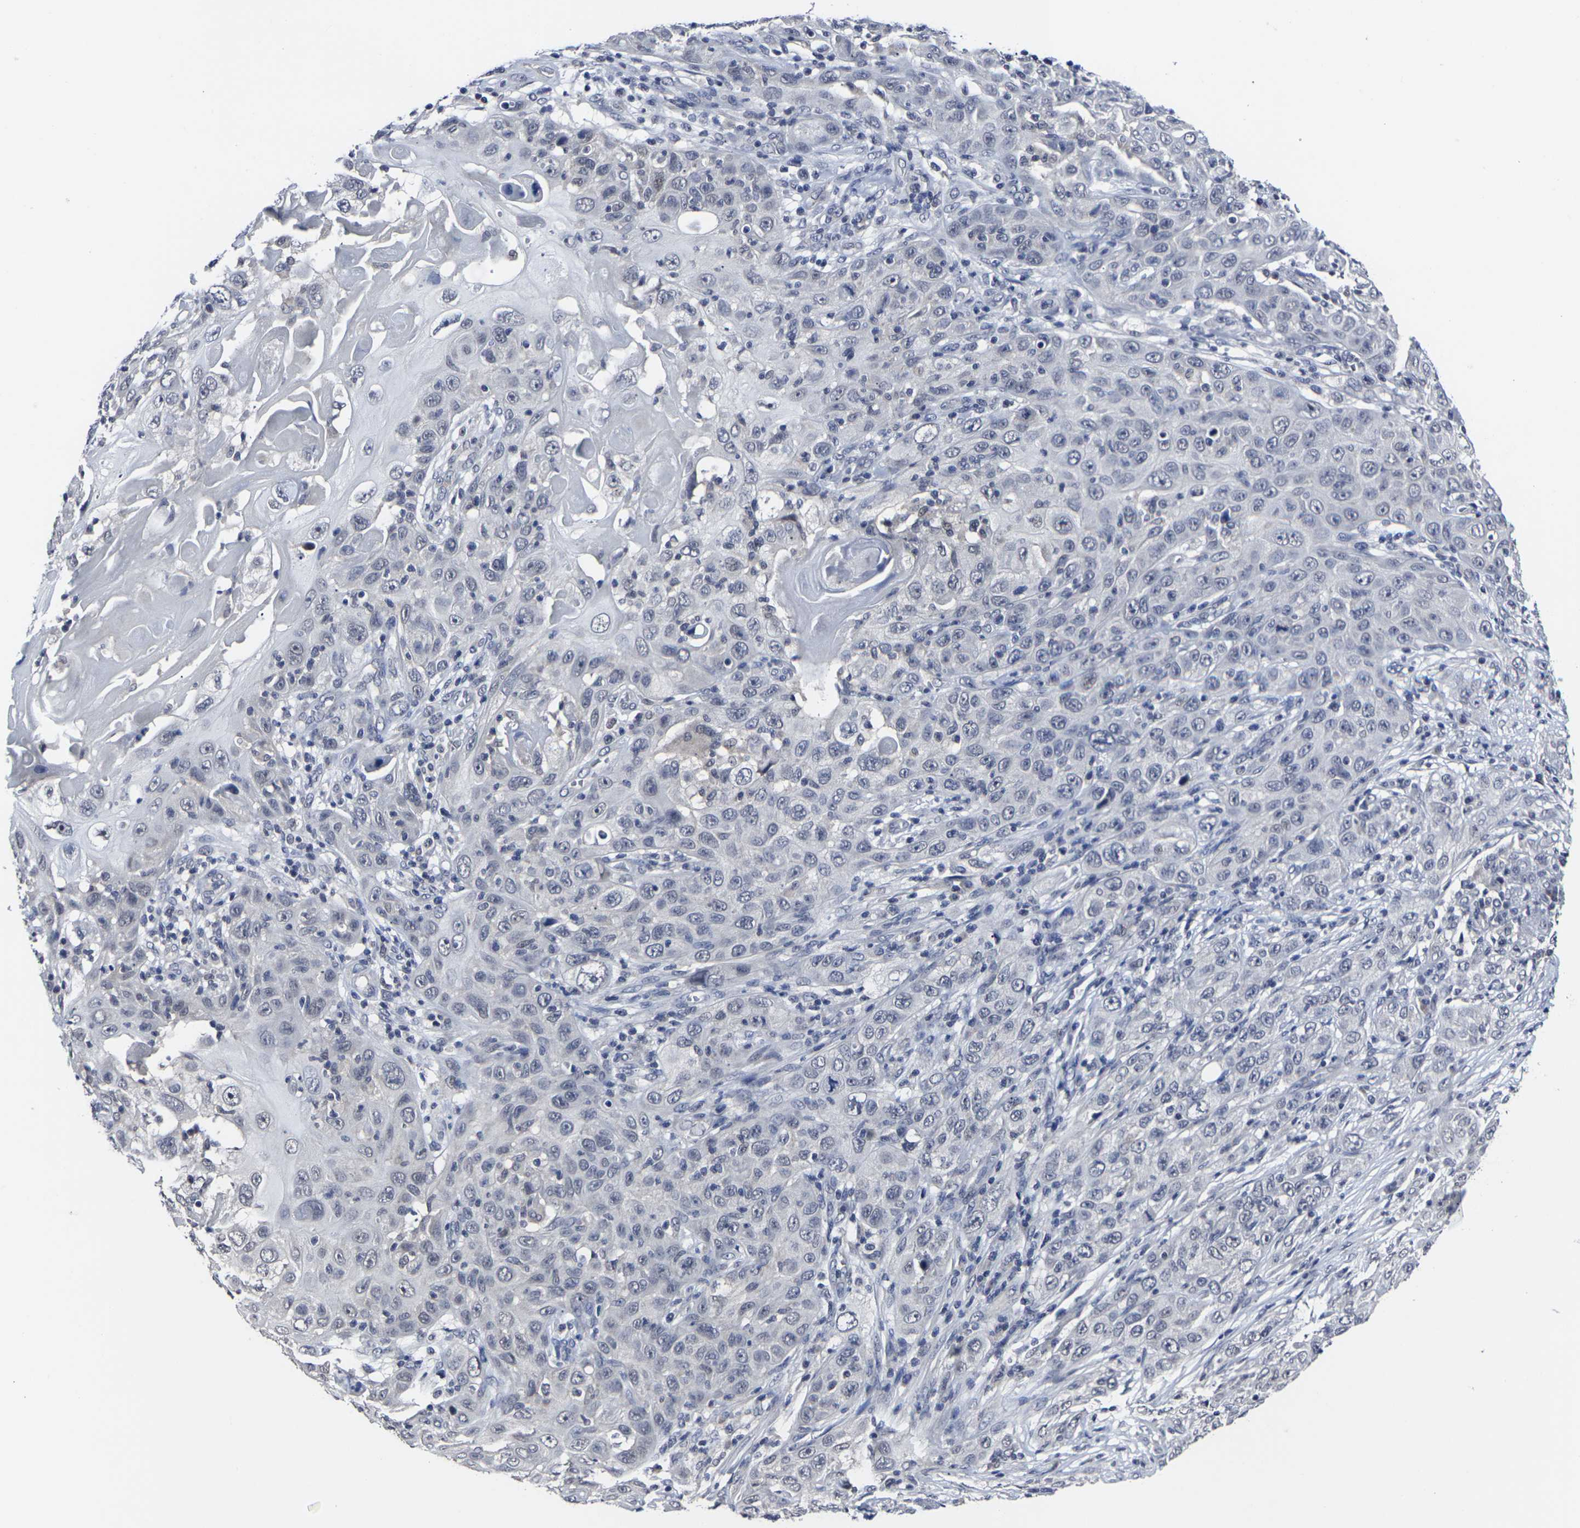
{"staining": {"intensity": "negative", "quantity": "none", "location": "none"}, "tissue": "skin cancer", "cell_type": "Tumor cells", "image_type": "cancer", "snomed": [{"axis": "morphology", "description": "Squamous cell carcinoma, NOS"}, {"axis": "topography", "description": "Skin"}], "caption": "Tumor cells are negative for protein expression in human skin squamous cell carcinoma.", "gene": "MSANTD4", "patient": {"sex": "female", "age": 88}}